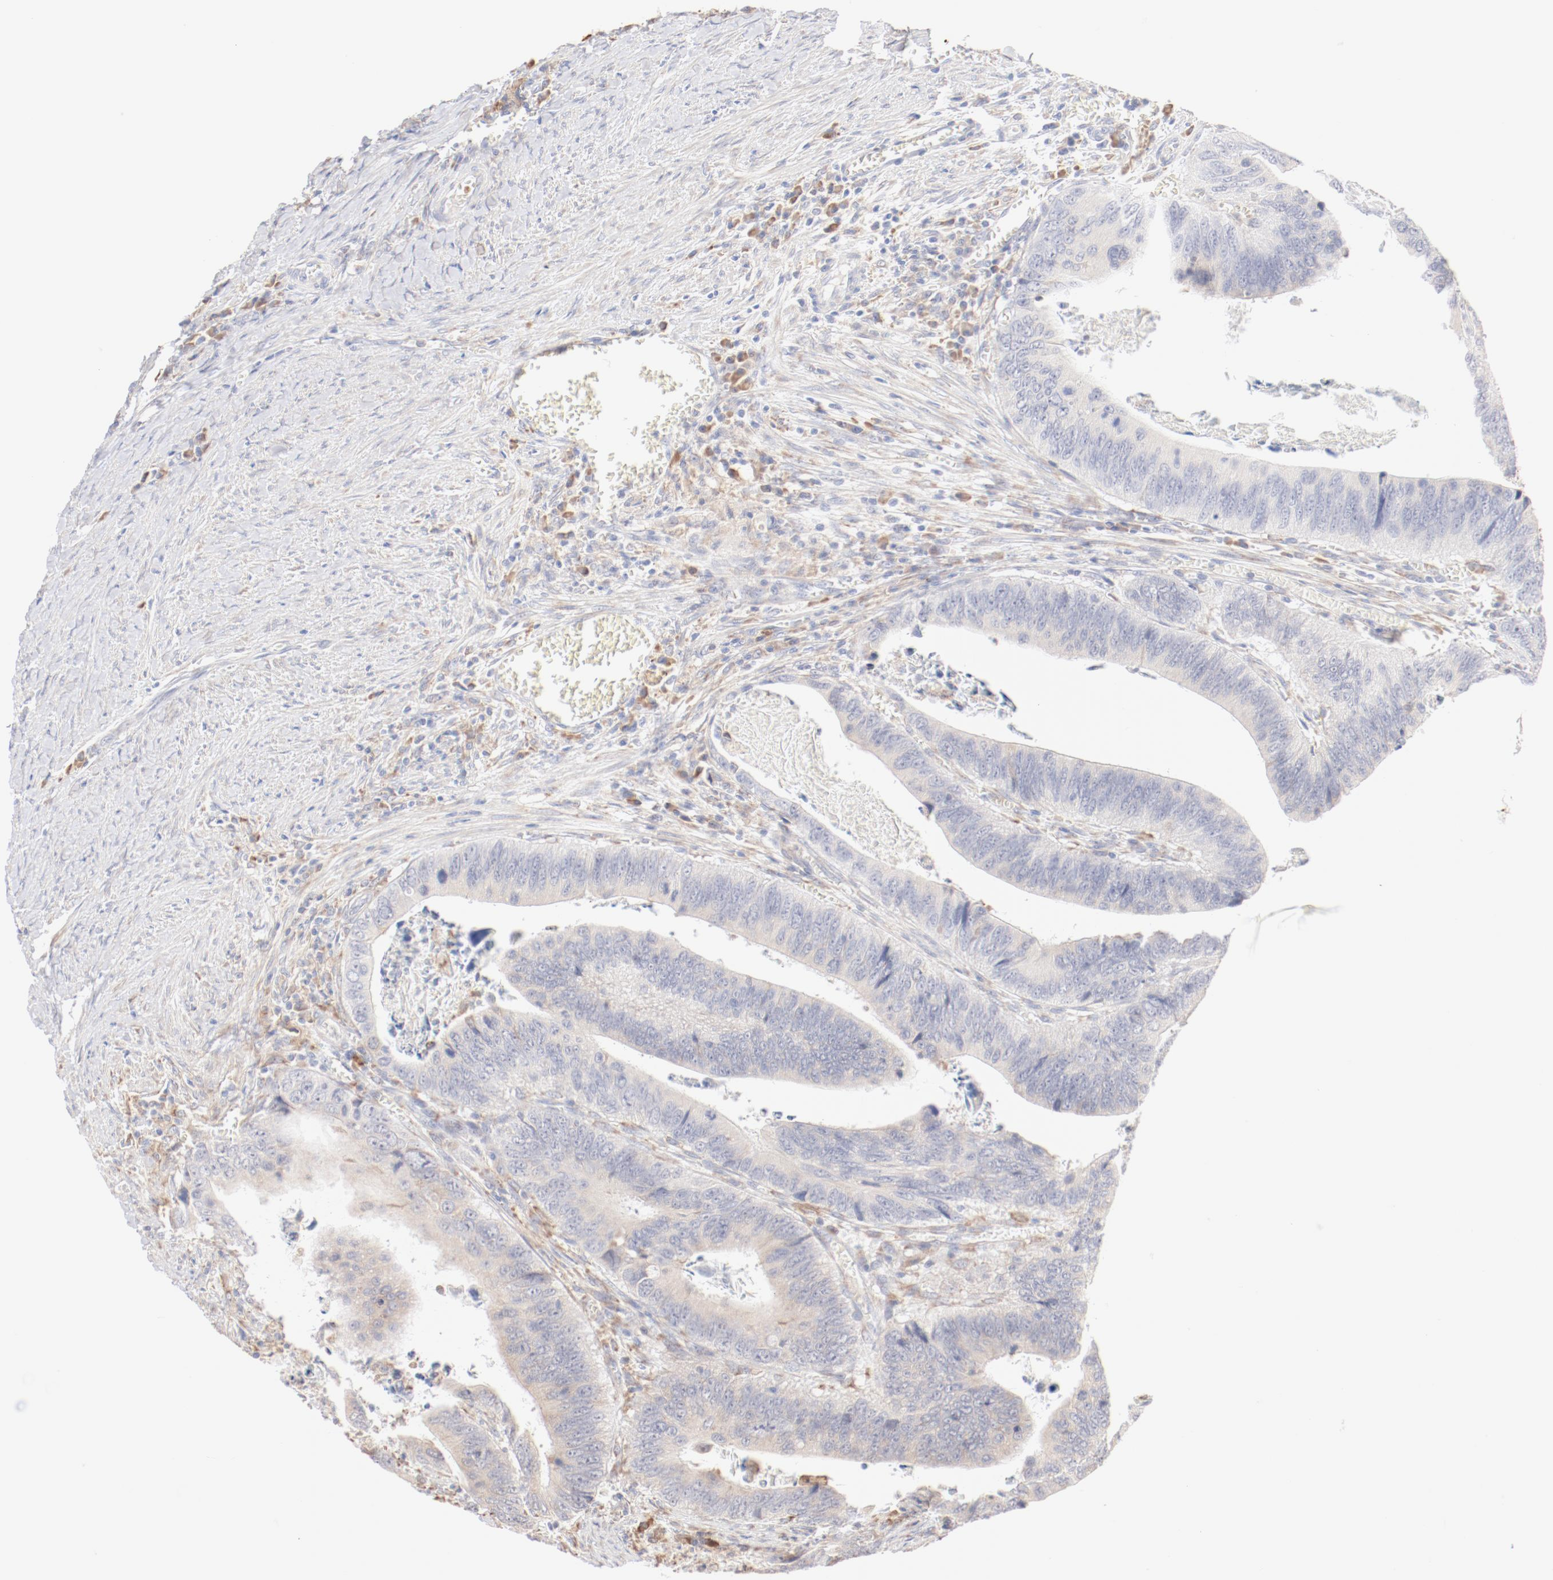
{"staining": {"intensity": "weak", "quantity": "25%-75%", "location": "cytoplasmic/membranous"}, "tissue": "colorectal cancer", "cell_type": "Tumor cells", "image_type": "cancer", "snomed": [{"axis": "morphology", "description": "Adenocarcinoma, NOS"}, {"axis": "topography", "description": "Colon"}], "caption": "Immunohistochemical staining of adenocarcinoma (colorectal) displays low levels of weak cytoplasmic/membranous expression in approximately 25%-75% of tumor cells.", "gene": "CTSH", "patient": {"sex": "male", "age": 72}}